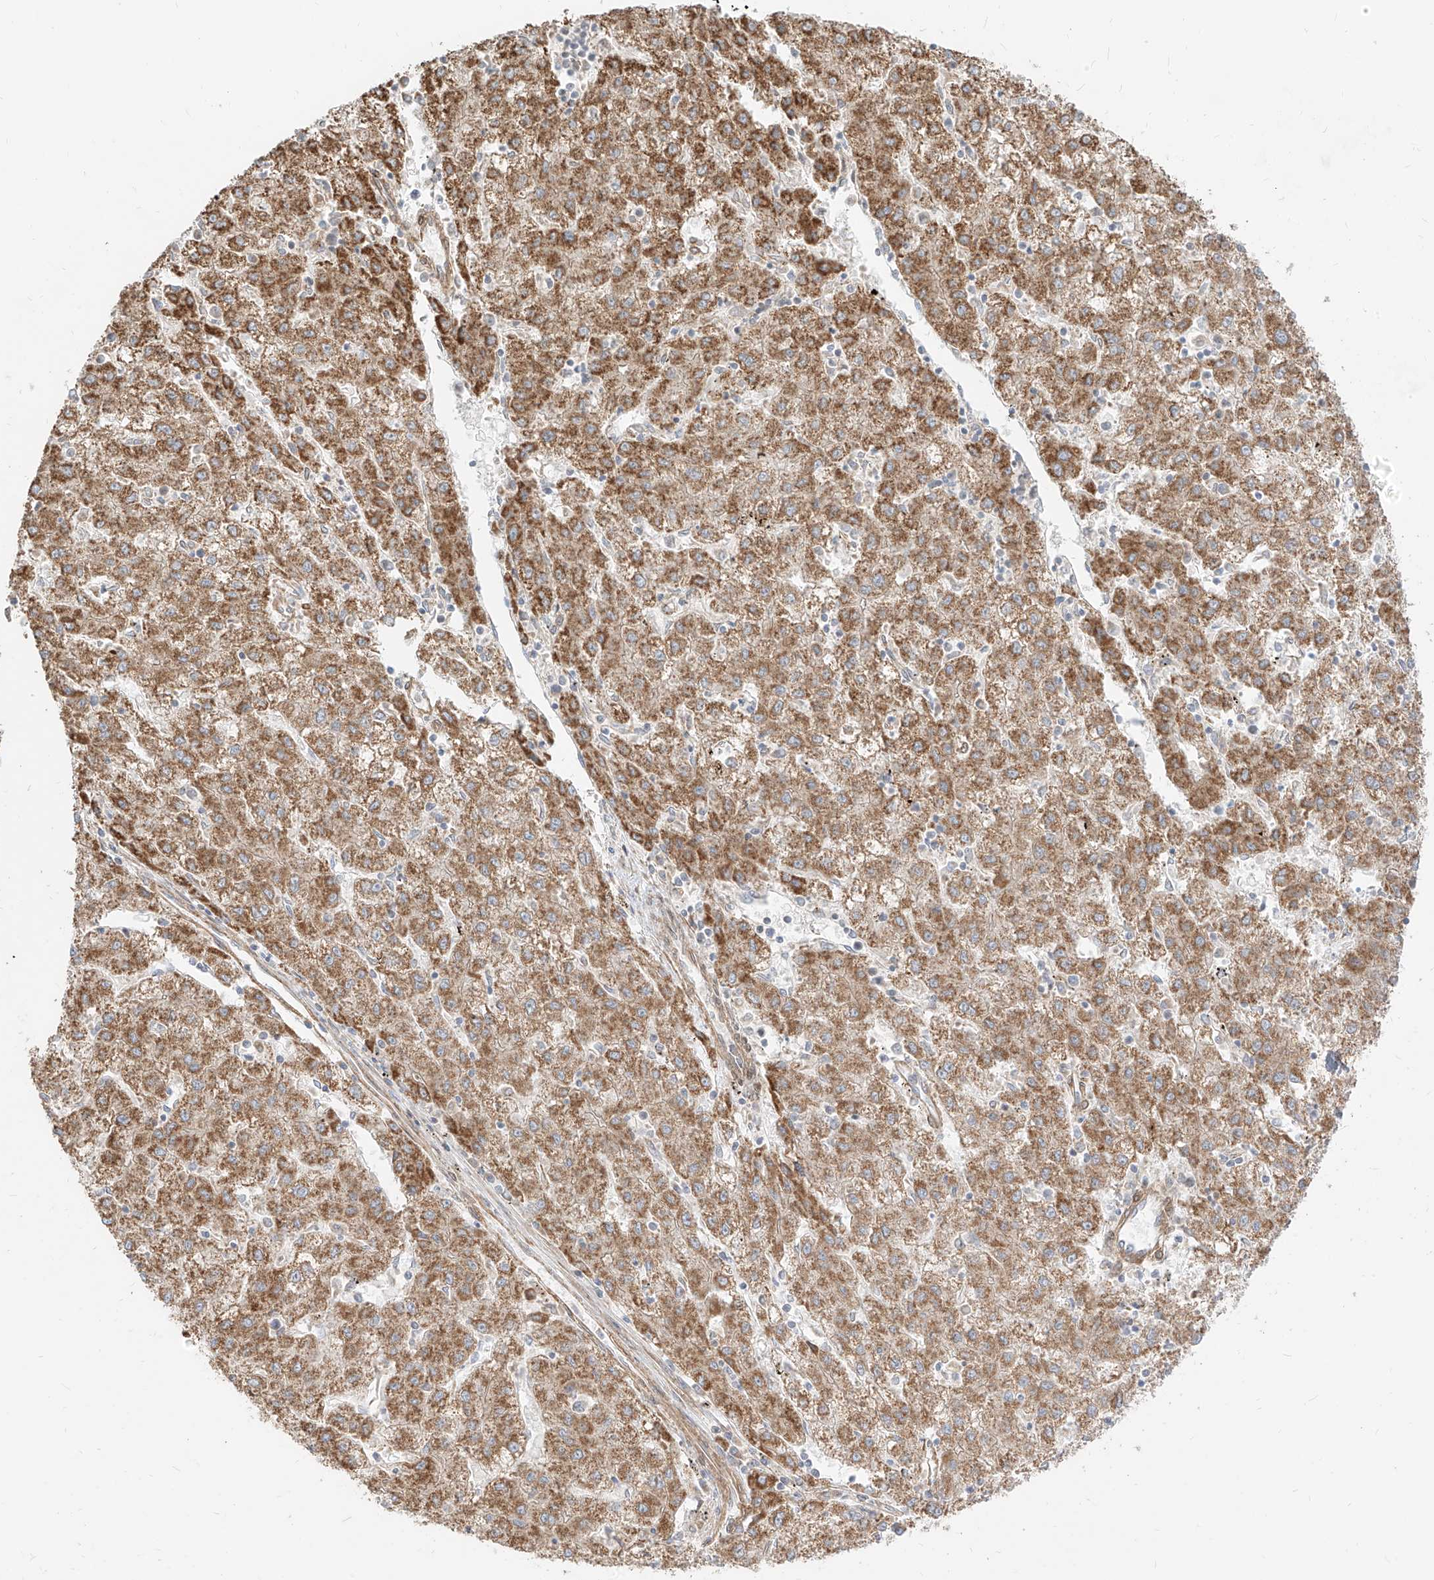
{"staining": {"intensity": "moderate", "quantity": ">75%", "location": "cytoplasmic/membranous"}, "tissue": "liver cancer", "cell_type": "Tumor cells", "image_type": "cancer", "snomed": [{"axis": "morphology", "description": "Carcinoma, Hepatocellular, NOS"}, {"axis": "topography", "description": "Liver"}], "caption": "The photomicrograph shows a brown stain indicating the presence of a protein in the cytoplasmic/membranous of tumor cells in liver cancer (hepatocellular carcinoma).", "gene": "PLCL1", "patient": {"sex": "male", "age": 72}}